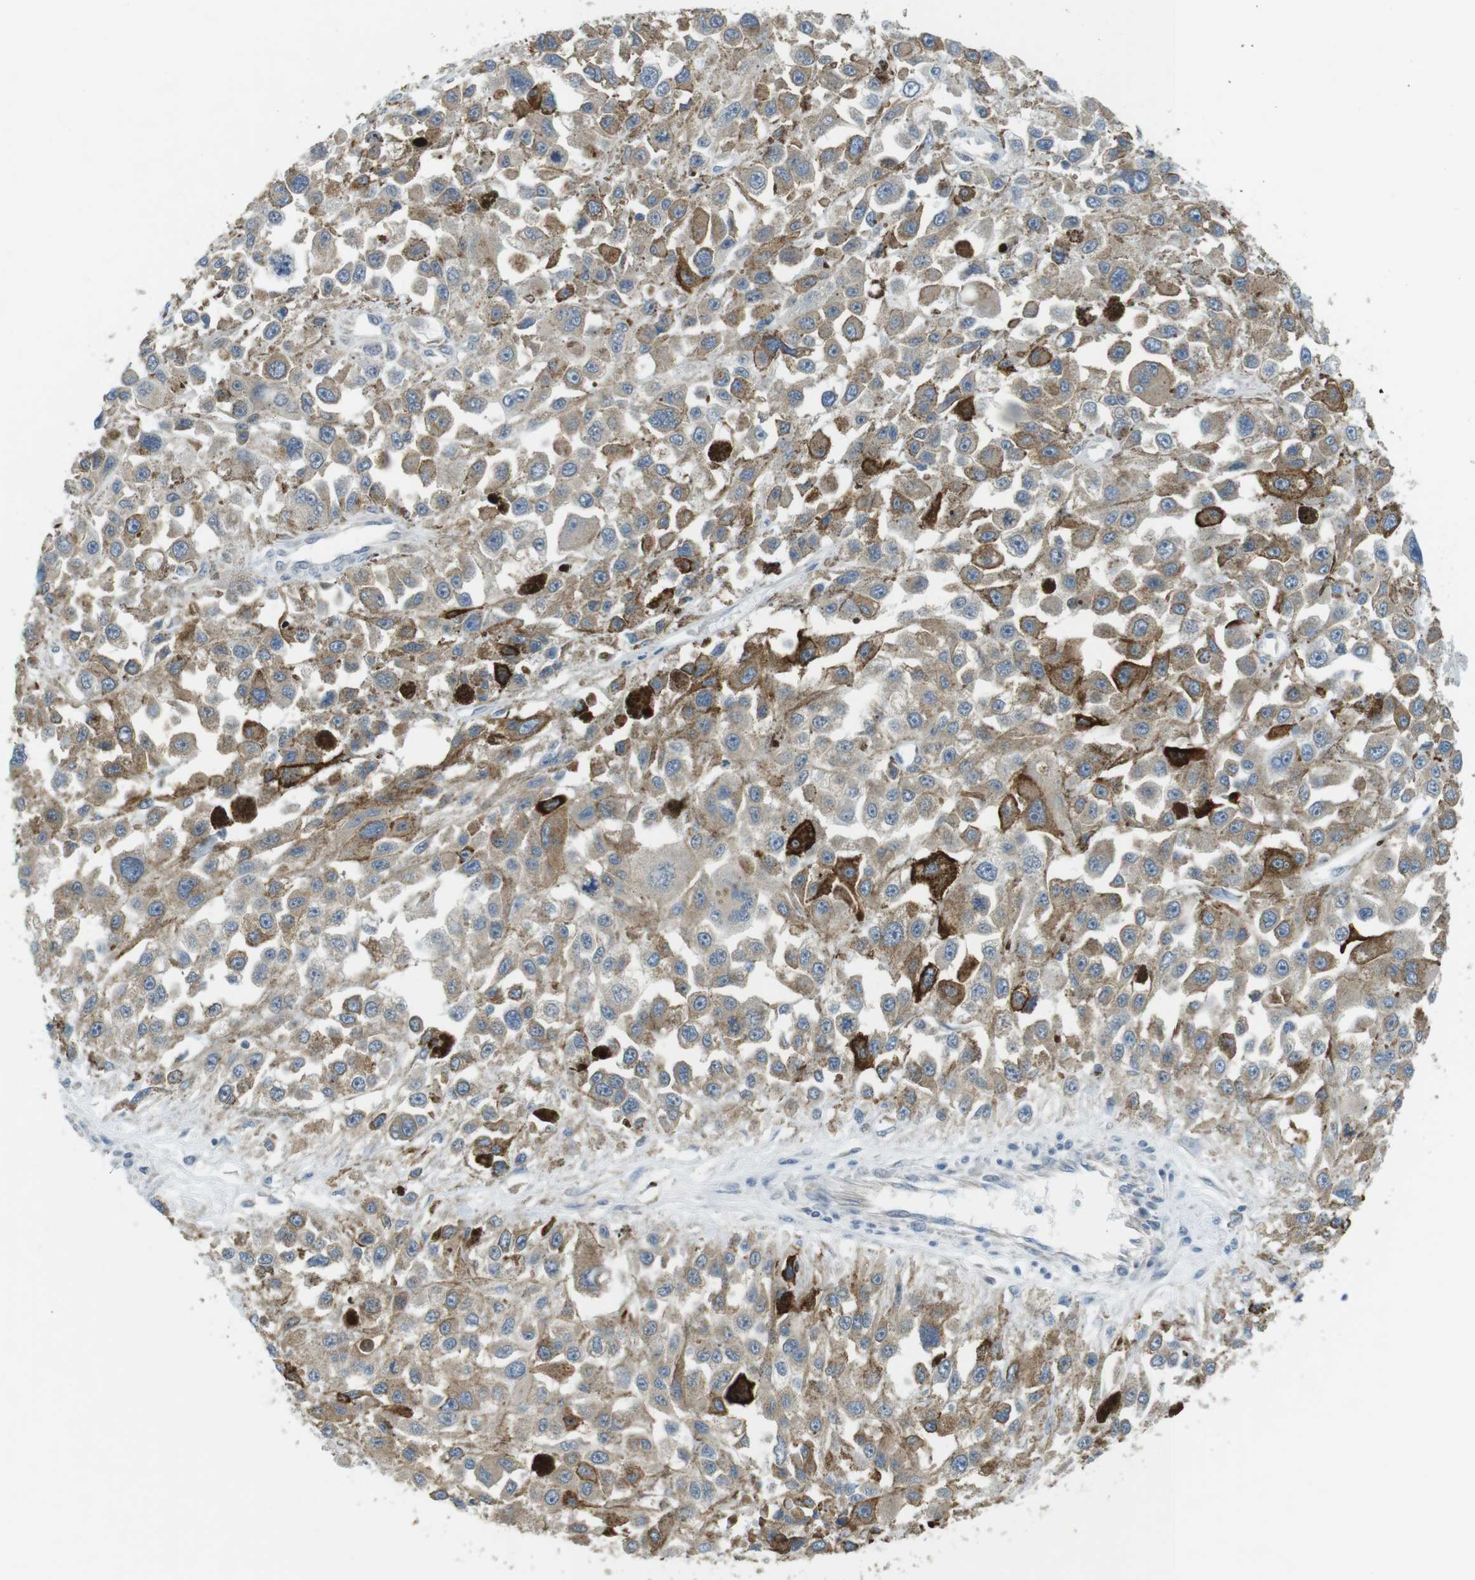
{"staining": {"intensity": "weak", "quantity": ">75%", "location": "cytoplasmic/membranous"}, "tissue": "melanoma", "cell_type": "Tumor cells", "image_type": "cancer", "snomed": [{"axis": "morphology", "description": "Malignant melanoma, Metastatic site"}, {"axis": "topography", "description": "Lymph node"}], "caption": "An image showing weak cytoplasmic/membranous expression in about >75% of tumor cells in melanoma, as visualized by brown immunohistochemical staining.", "gene": "BRI3BP", "patient": {"sex": "male", "age": 59}}